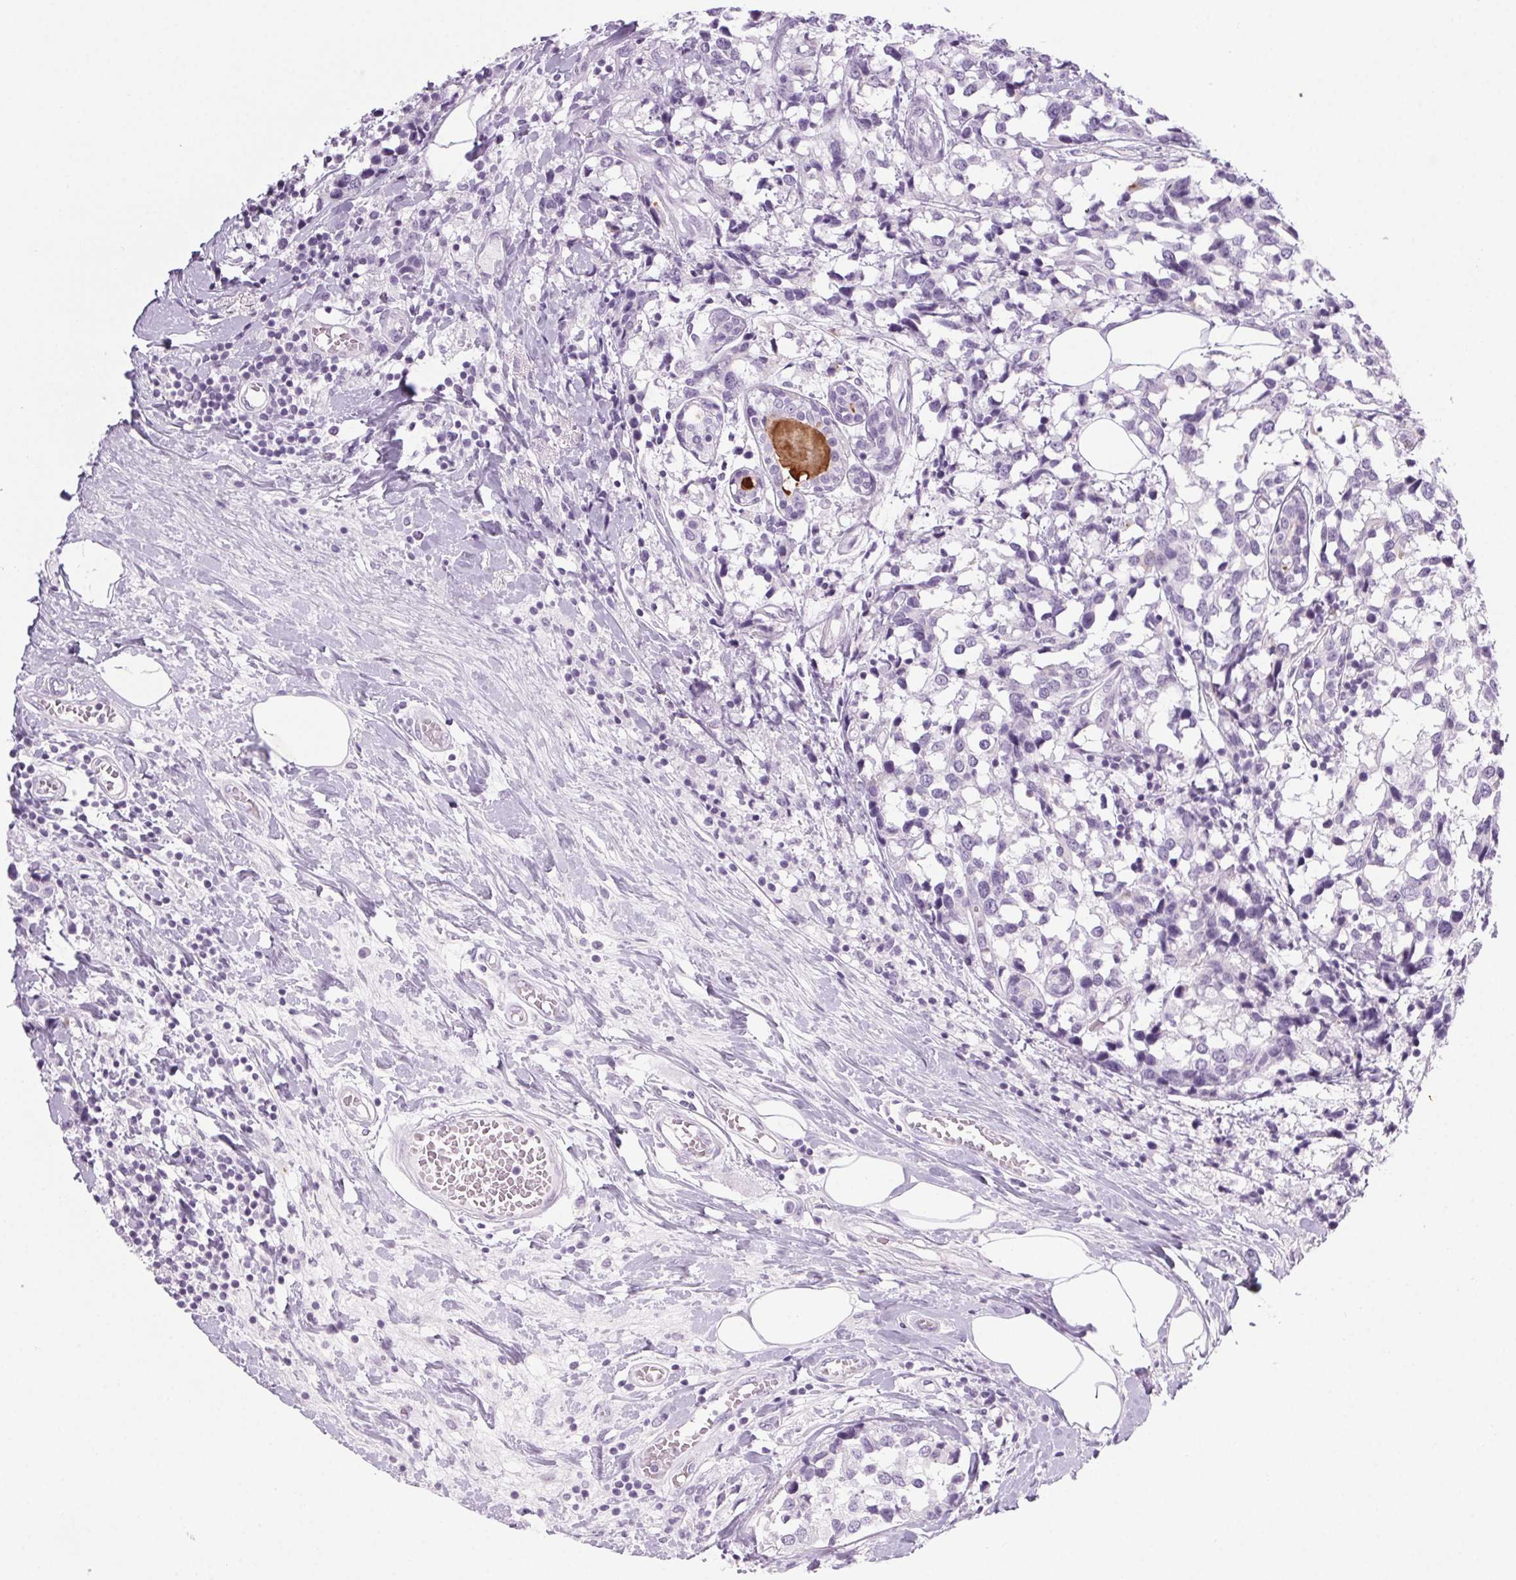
{"staining": {"intensity": "negative", "quantity": "none", "location": "none"}, "tissue": "breast cancer", "cell_type": "Tumor cells", "image_type": "cancer", "snomed": [{"axis": "morphology", "description": "Lobular carcinoma"}, {"axis": "topography", "description": "Breast"}], "caption": "This is an immunohistochemistry image of lobular carcinoma (breast). There is no expression in tumor cells.", "gene": "LRP2", "patient": {"sex": "female", "age": 59}}